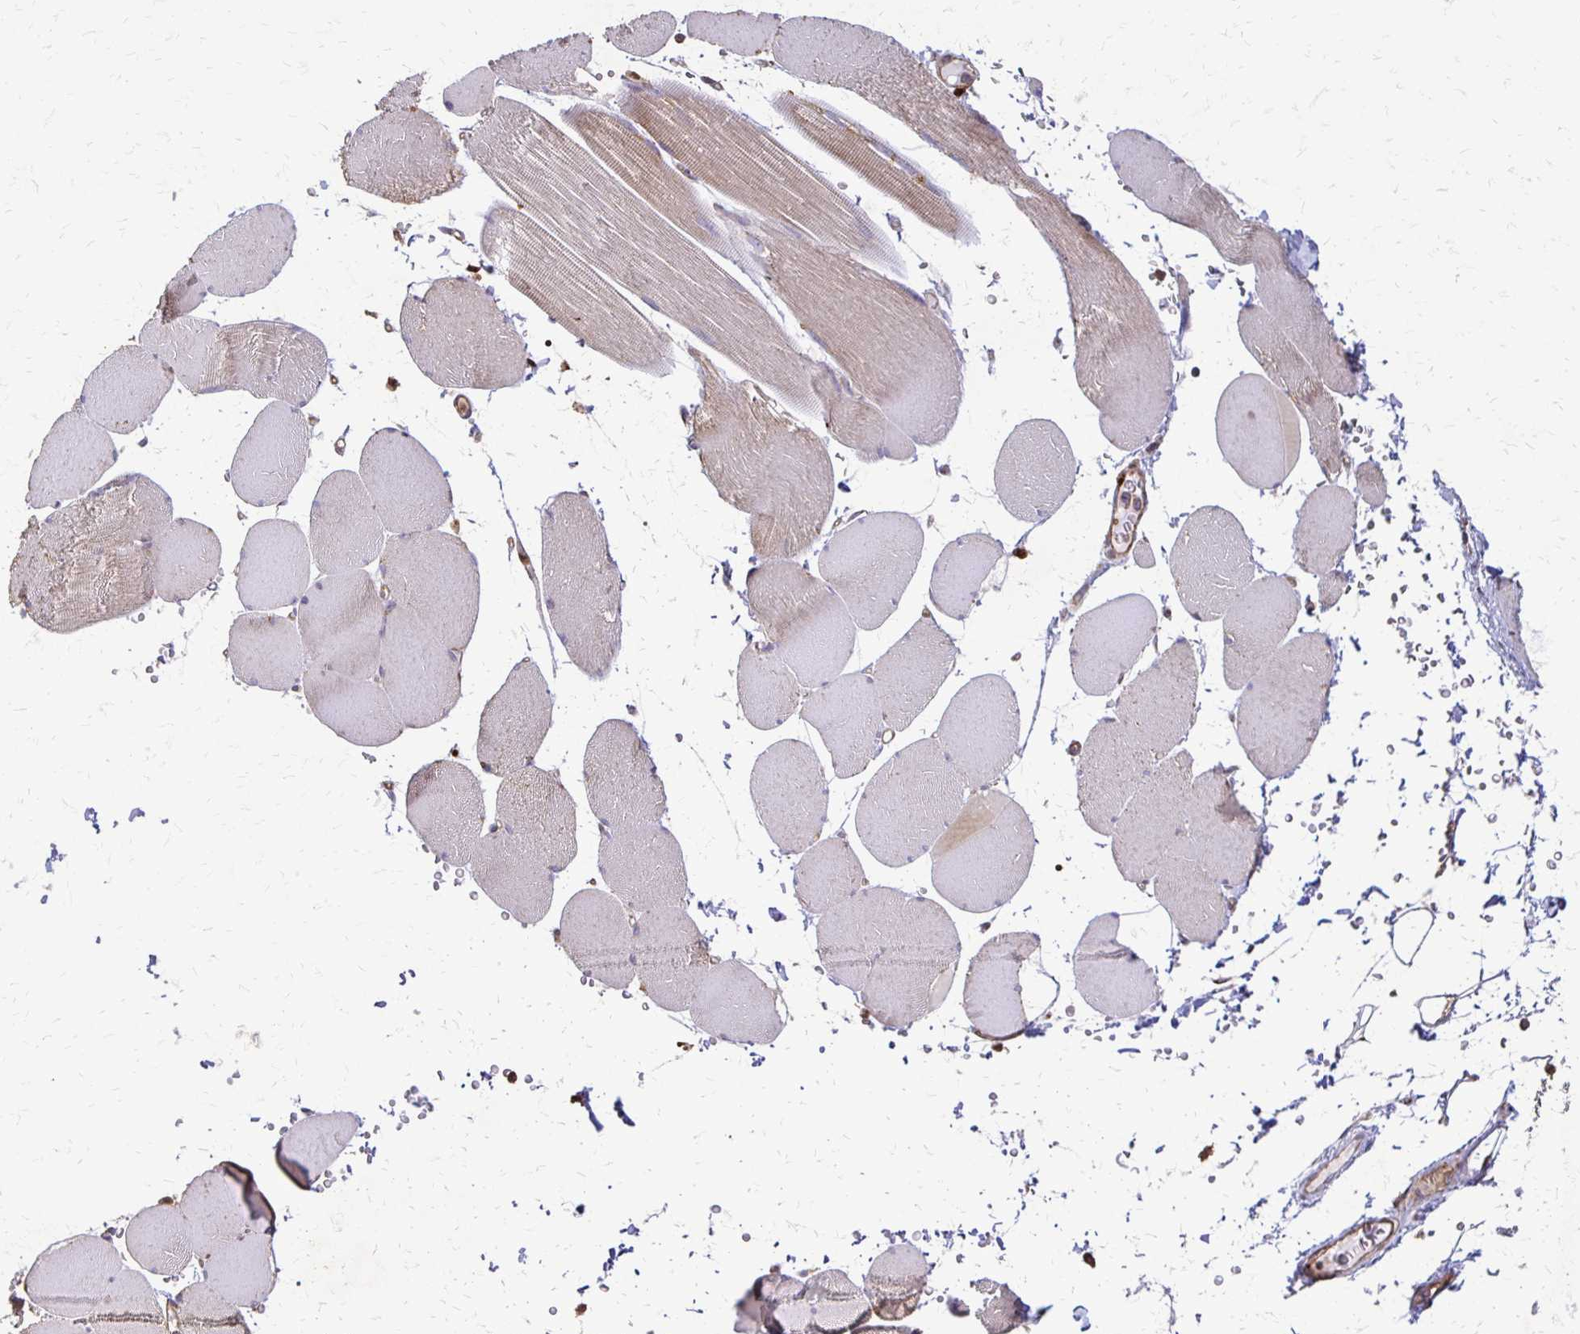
{"staining": {"intensity": "moderate", "quantity": "25%-75%", "location": "cytoplasmic/membranous"}, "tissue": "skeletal muscle", "cell_type": "Myocytes", "image_type": "normal", "snomed": [{"axis": "morphology", "description": "Normal tissue, NOS"}, {"axis": "topography", "description": "Skeletal muscle"}, {"axis": "topography", "description": "Head-Neck"}], "caption": "Protein staining reveals moderate cytoplasmic/membranous expression in about 25%-75% of myocytes in unremarkable skeletal muscle.", "gene": "EIF4EBP2", "patient": {"sex": "male", "age": 66}}